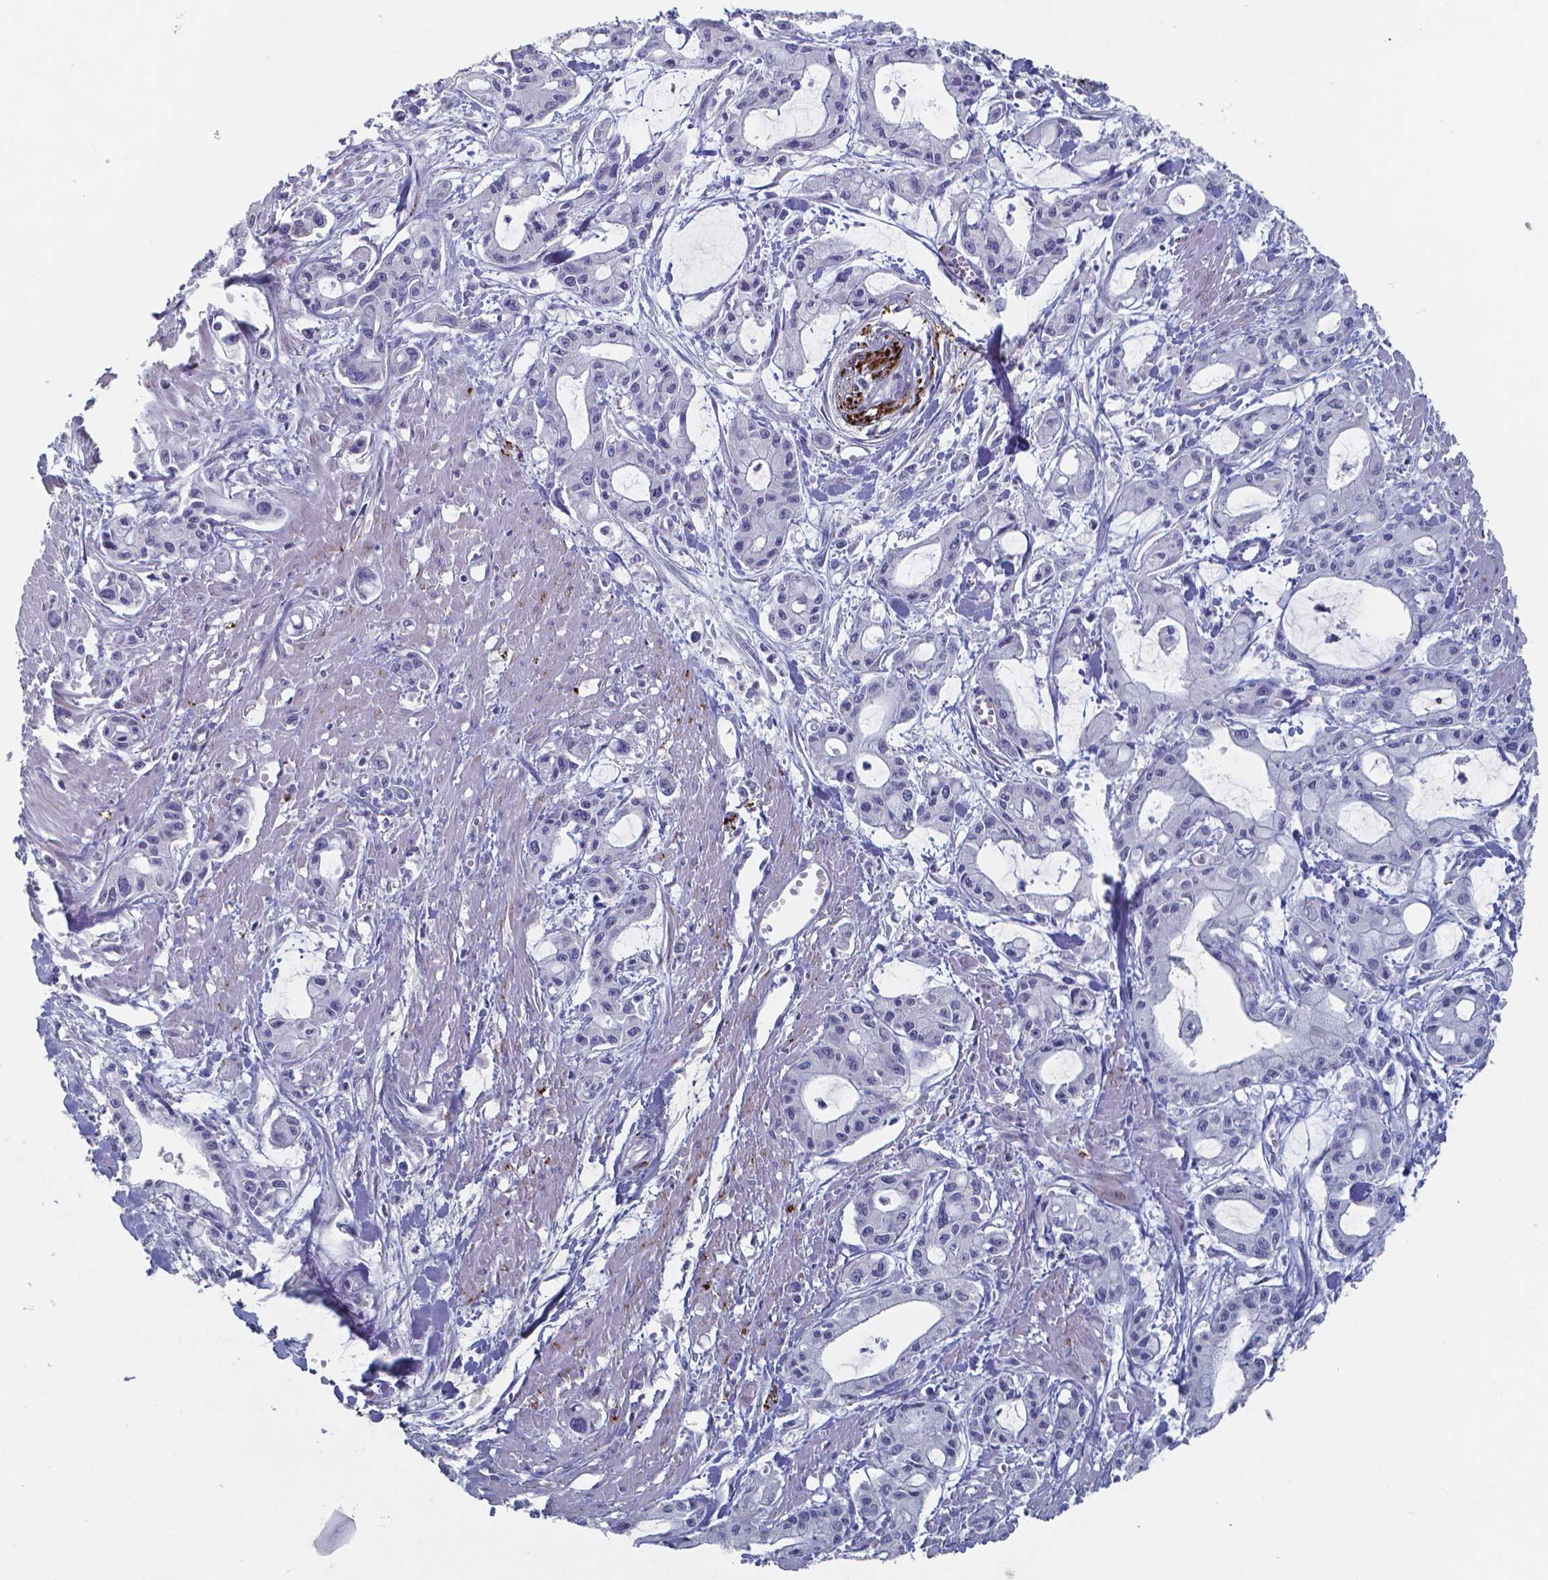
{"staining": {"intensity": "negative", "quantity": "none", "location": "none"}, "tissue": "pancreatic cancer", "cell_type": "Tumor cells", "image_type": "cancer", "snomed": [{"axis": "morphology", "description": "Adenocarcinoma, NOS"}, {"axis": "topography", "description": "Pancreas"}], "caption": "This histopathology image is of pancreatic adenocarcinoma stained with immunohistochemistry to label a protein in brown with the nuclei are counter-stained blue. There is no positivity in tumor cells.", "gene": "PLA2R1", "patient": {"sex": "male", "age": 48}}